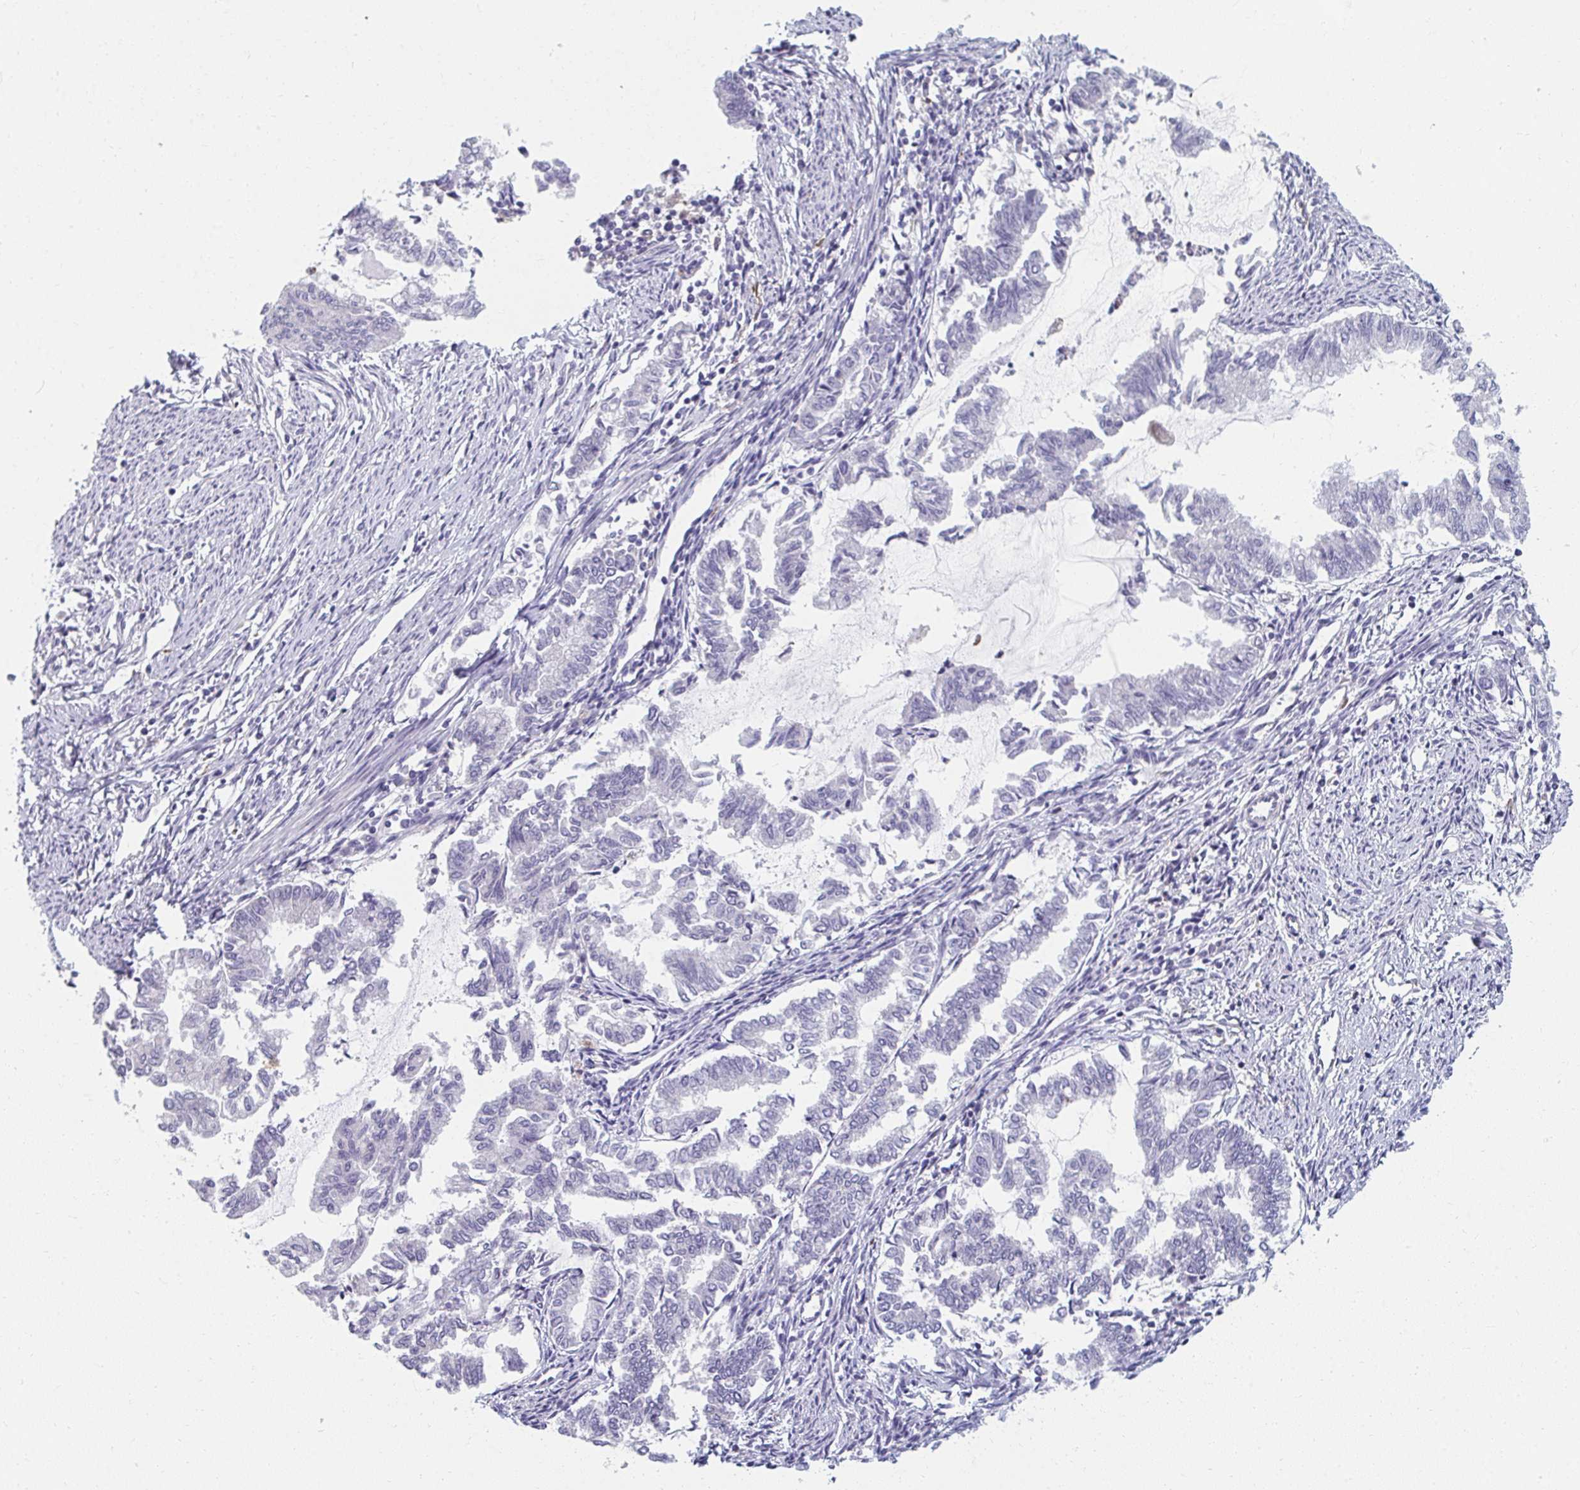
{"staining": {"intensity": "negative", "quantity": "none", "location": "none"}, "tissue": "endometrial cancer", "cell_type": "Tumor cells", "image_type": "cancer", "snomed": [{"axis": "morphology", "description": "Adenocarcinoma, NOS"}, {"axis": "topography", "description": "Endometrium"}], "caption": "Tumor cells are negative for brown protein staining in endometrial adenocarcinoma. Brightfield microscopy of immunohistochemistry stained with DAB (brown) and hematoxylin (blue), captured at high magnification.", "gene": "EIF1AD", "patient": {"sex": "female", "age": 79}}